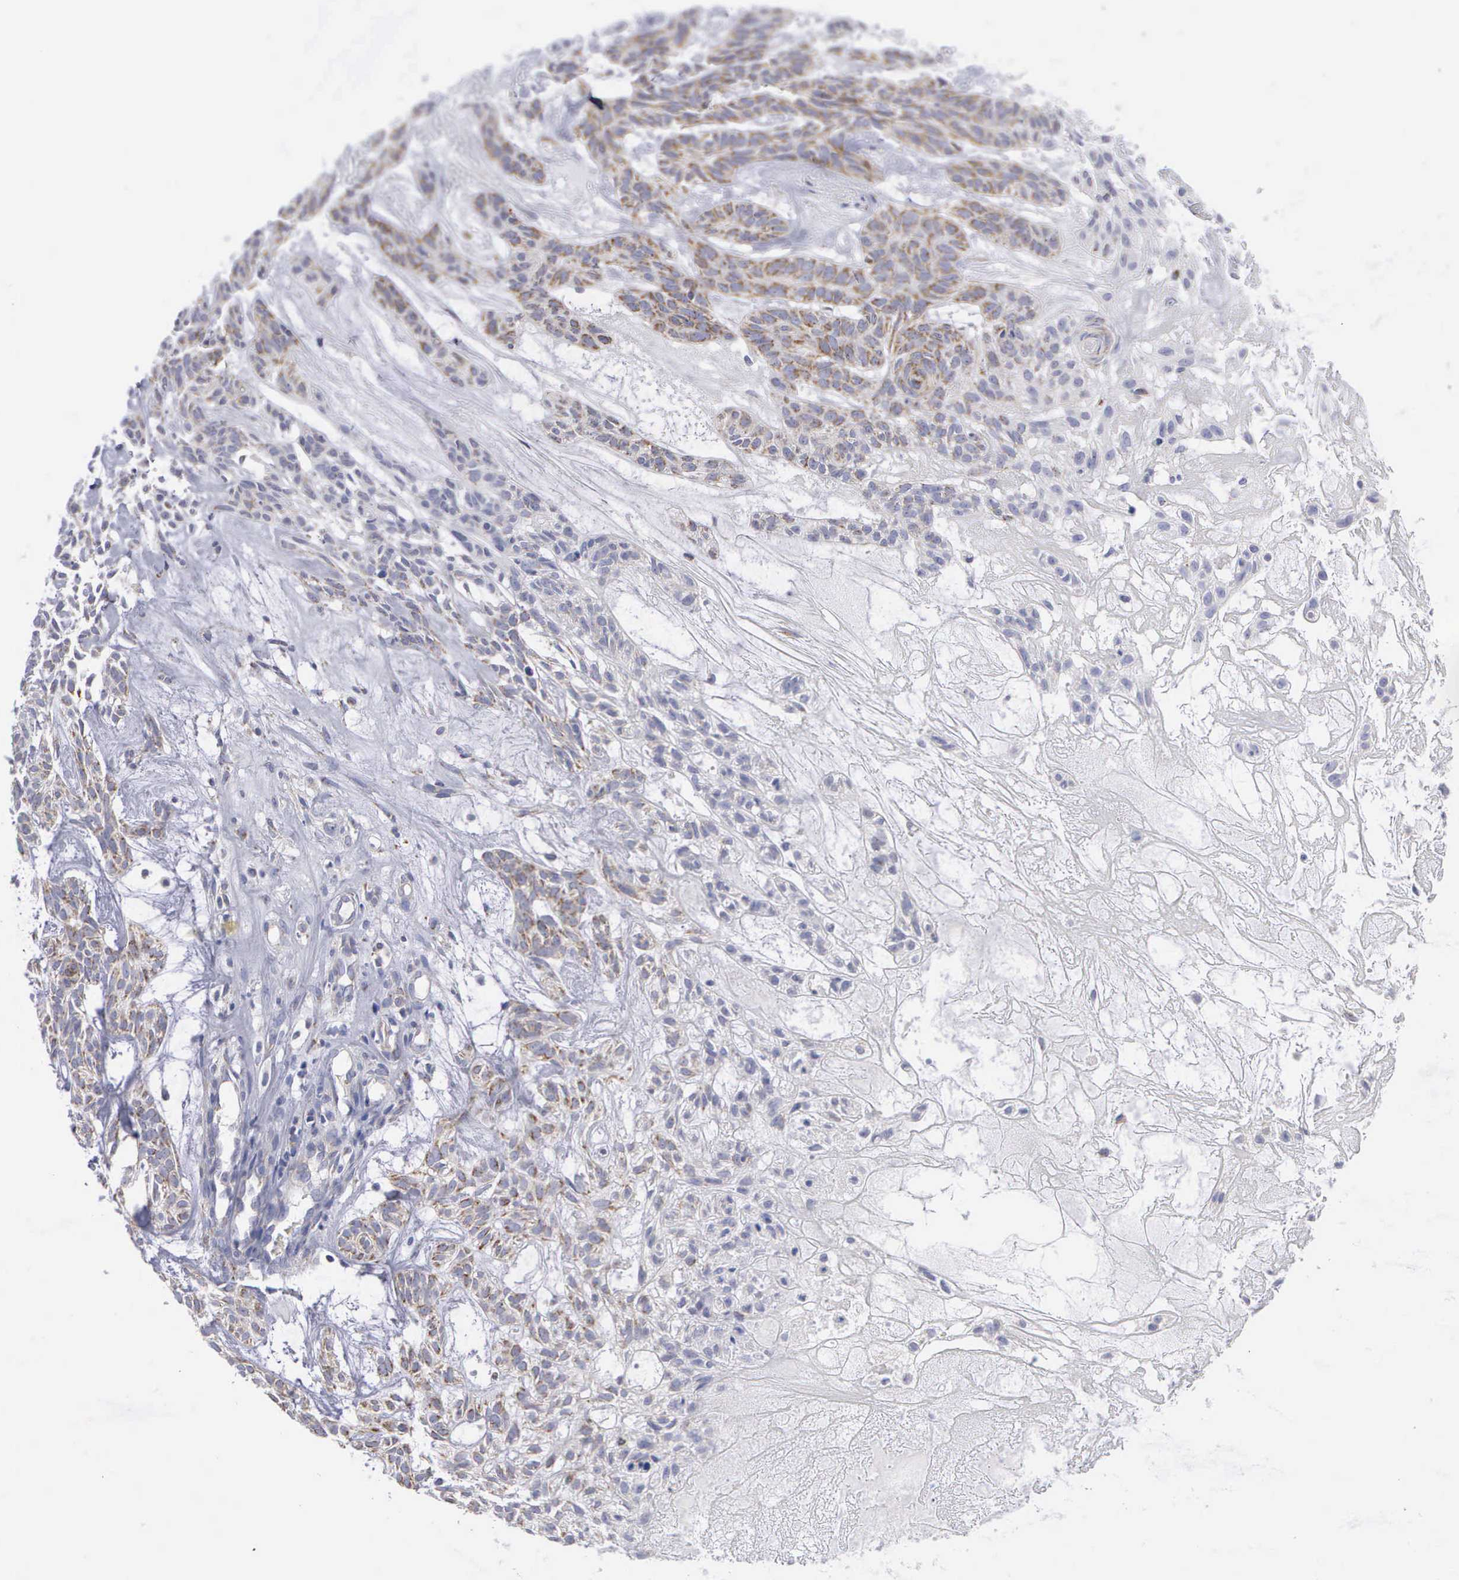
{"staining": {"intensity": "weak", "quantity": "25%-75%", "location": "cytoplasmic/membranous"}, "tissue": "skin cancer", "cell_type": "Tumor cells", "image_type": "cancer", "snomed": [{"axis": "morphology", "description": "Basal cell carcinoma"}, {"axis": "topography", "description": "Skin"}], "caption": "Tumor cells display weak cytoplasmic/membranous staining in about 25%-75% of cells in skin basal cell carcinoma.", "gene": "APOOL", "patient": {"sex": "male", "age": 75}}